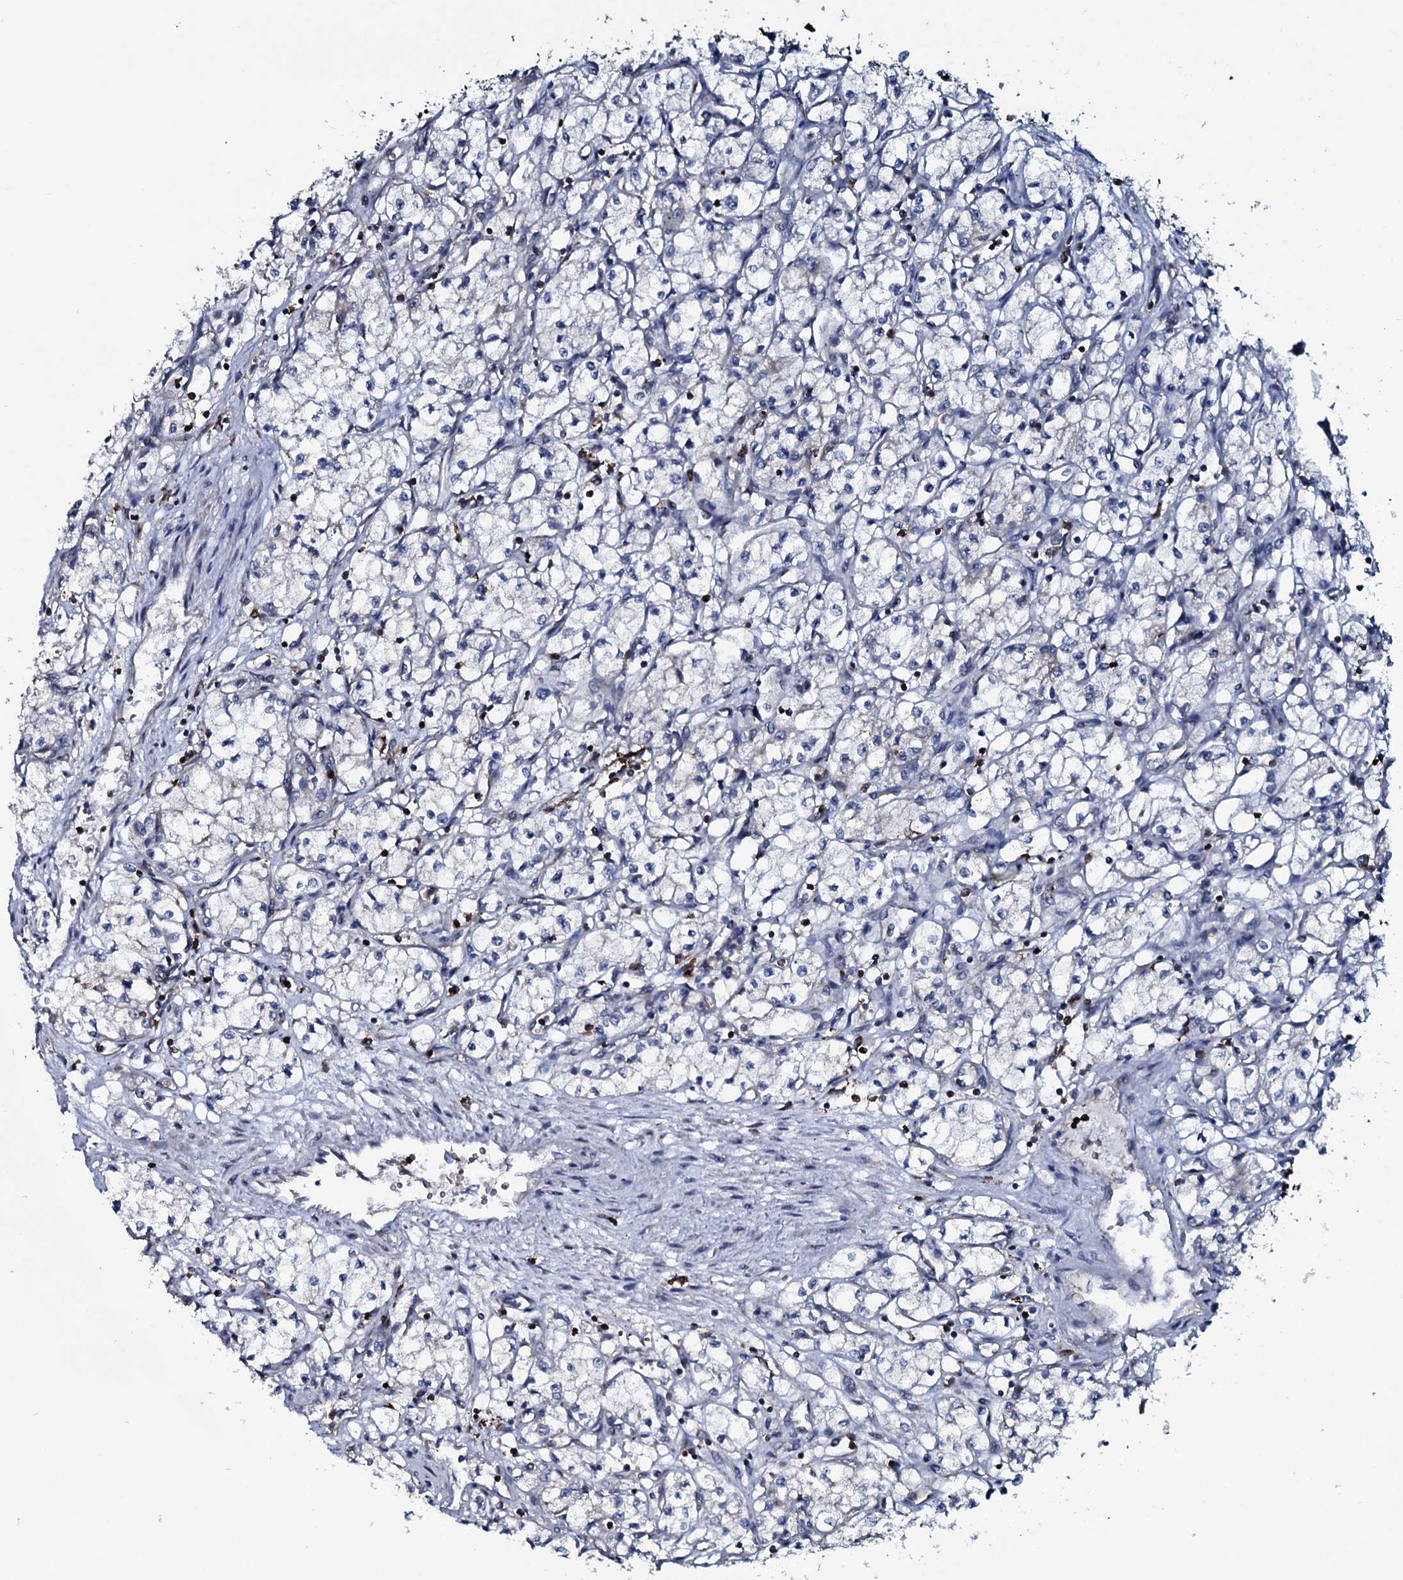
{"staining": {"intensity": "negative", "quantity": "none", "location": "none"}, "tissue": "renal cancer", "cell_type": "Tumor cells", "image_type": "cancer", "snomed": [{"axis": "morphology", "description": "Adenocarcinoma, NOS"}, {"axis": "topography", "description": "Kidney"}], "caption": "Immunohistochemistry histopathology image of human renal adenocarcinoma stained for a protein (brown), which displays no expression in tumor cells.", "gene": "OGFOD2", "patient": {"sex": "male", "age": 59}}